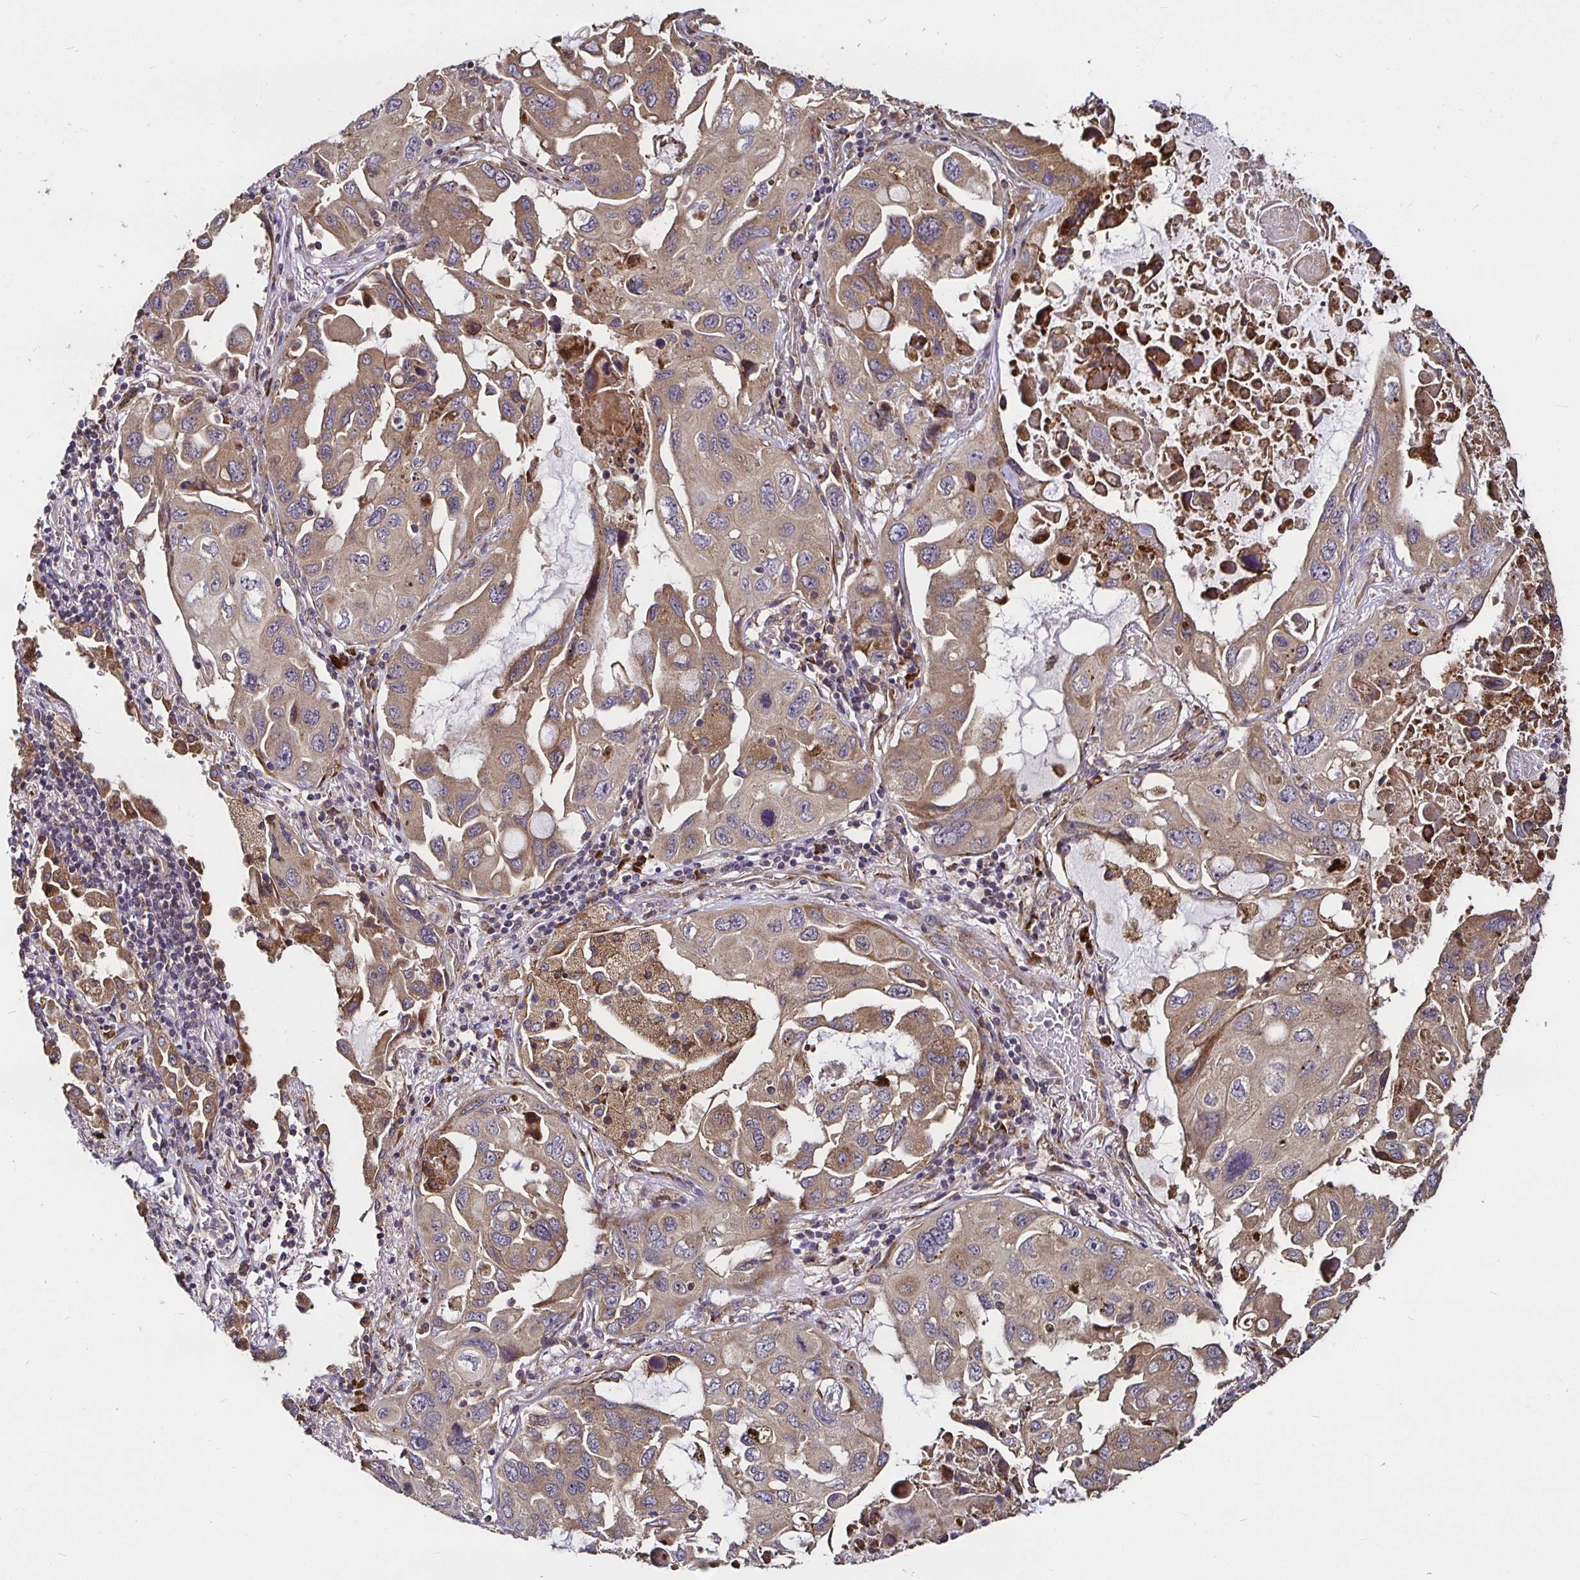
{"staining": {"intensity": "moderate", "quantity": ">75%", "location": "cytoplasmic/membranous"}, "tissue": "lung cancer", "cell_type": "Tumor cells", "image_type": "cancer", "snomed": [{"axis": "morphology", "description": "Squamous cell carcinoma, NOS"}, {"axis": "topography", "description": "Lung"}], "caption": "Squamous cell carcinoma (lung) stained with a protein marker exhibits moderate staining in tumor cells.", "gene": "MLST8", "patient": {"sex": "female", "age": 73}}